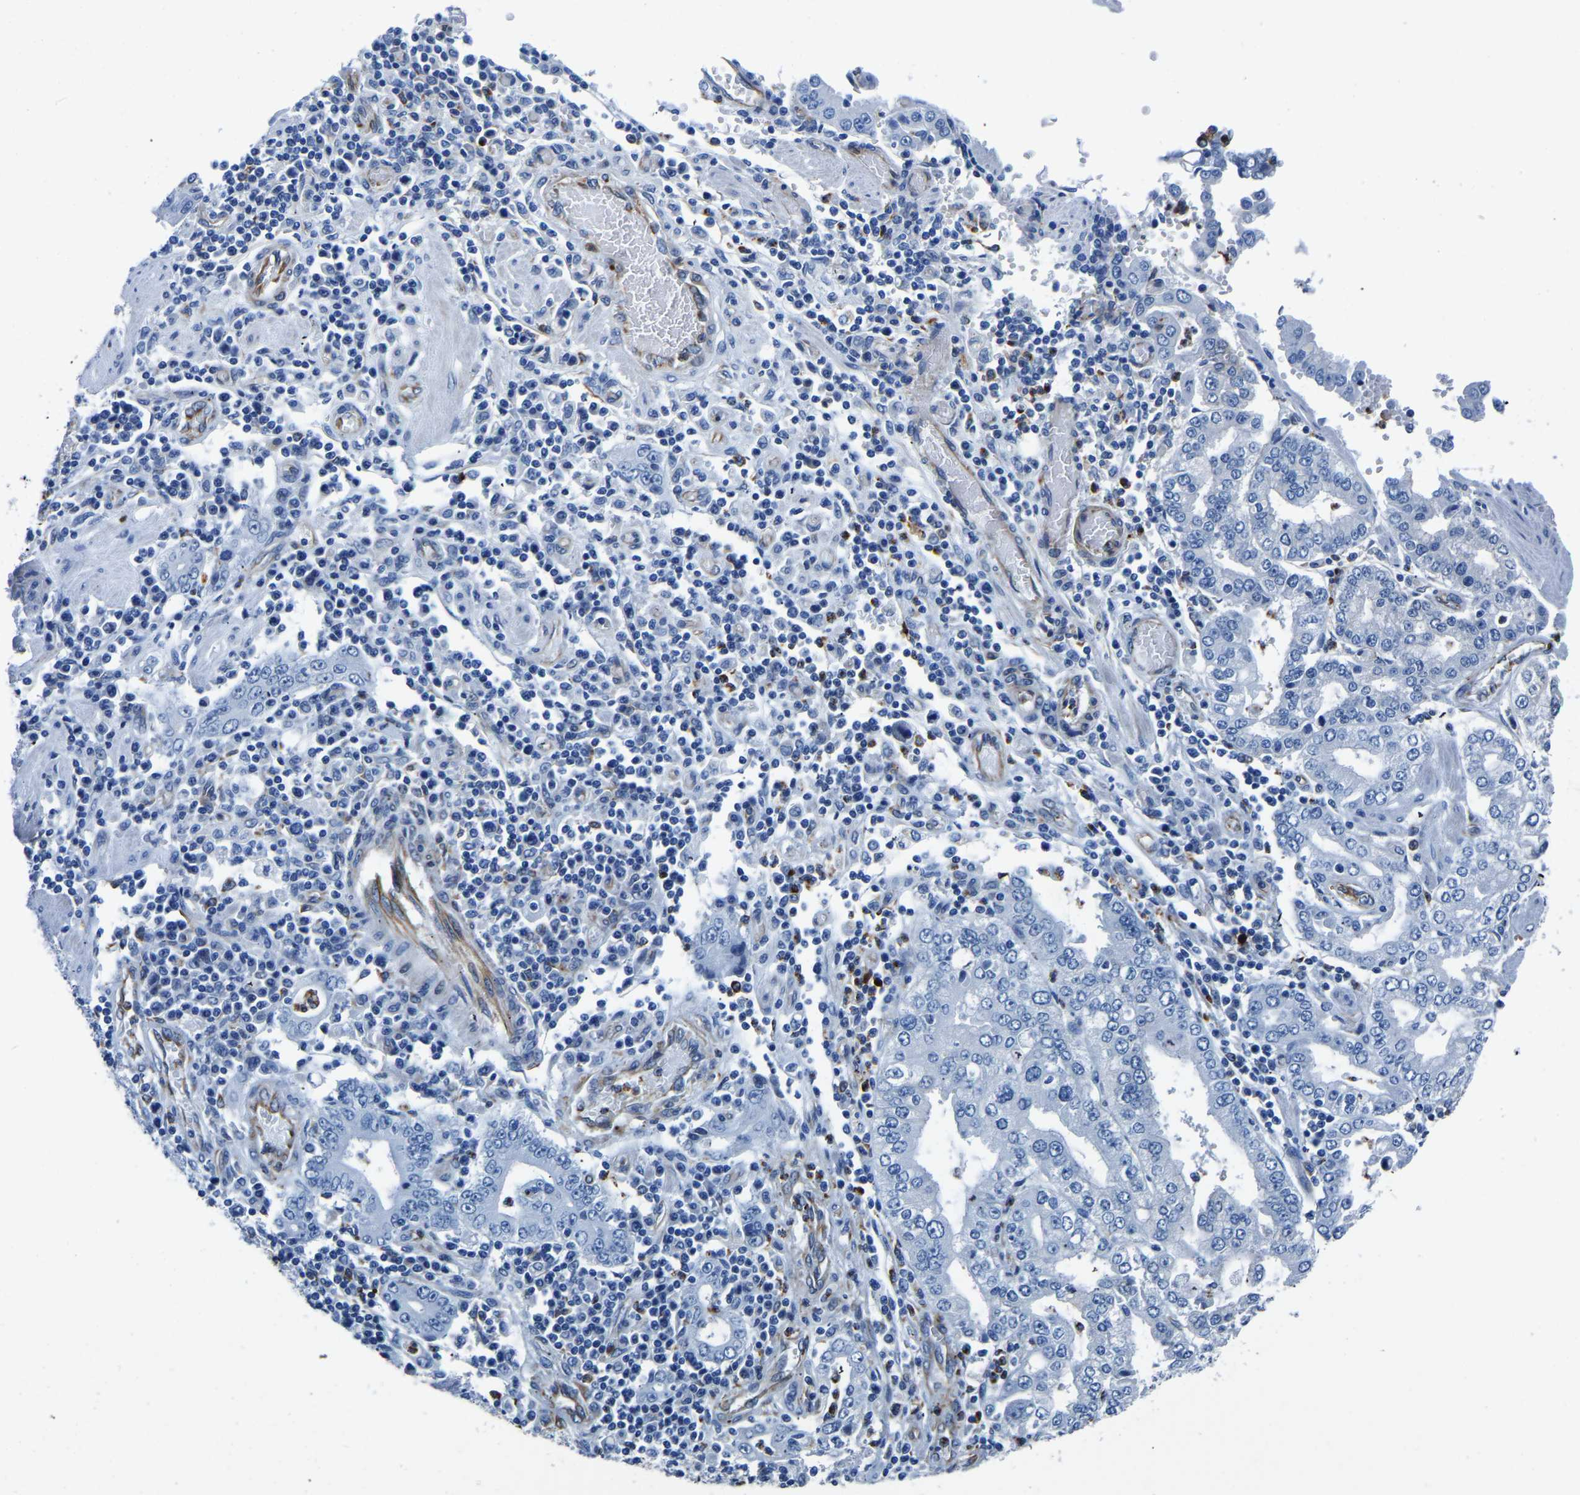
{"staining": {"intensity": "negative", "quantity": "none", "location": "none"}, "tissue": "stomach cancer", "cell_type": "Tumor cells", "image_type": "cancer", "snomed": [{"axis": "morphology", "description": "Adenocarcinoma, NOS"}, {"axis": "topography", "description": "Stomach"}], "caption": "High magnification brightfield microscopy of stomach cancer (adenocarcinoma) stained with DAB (3,3'-diaminobenzidine) (brown) and counterstained with hematoxylin (blue): tumor cells show no significant expression.", "gene": "MS4A3", "patient": {"sex": "male", "age": 76}}